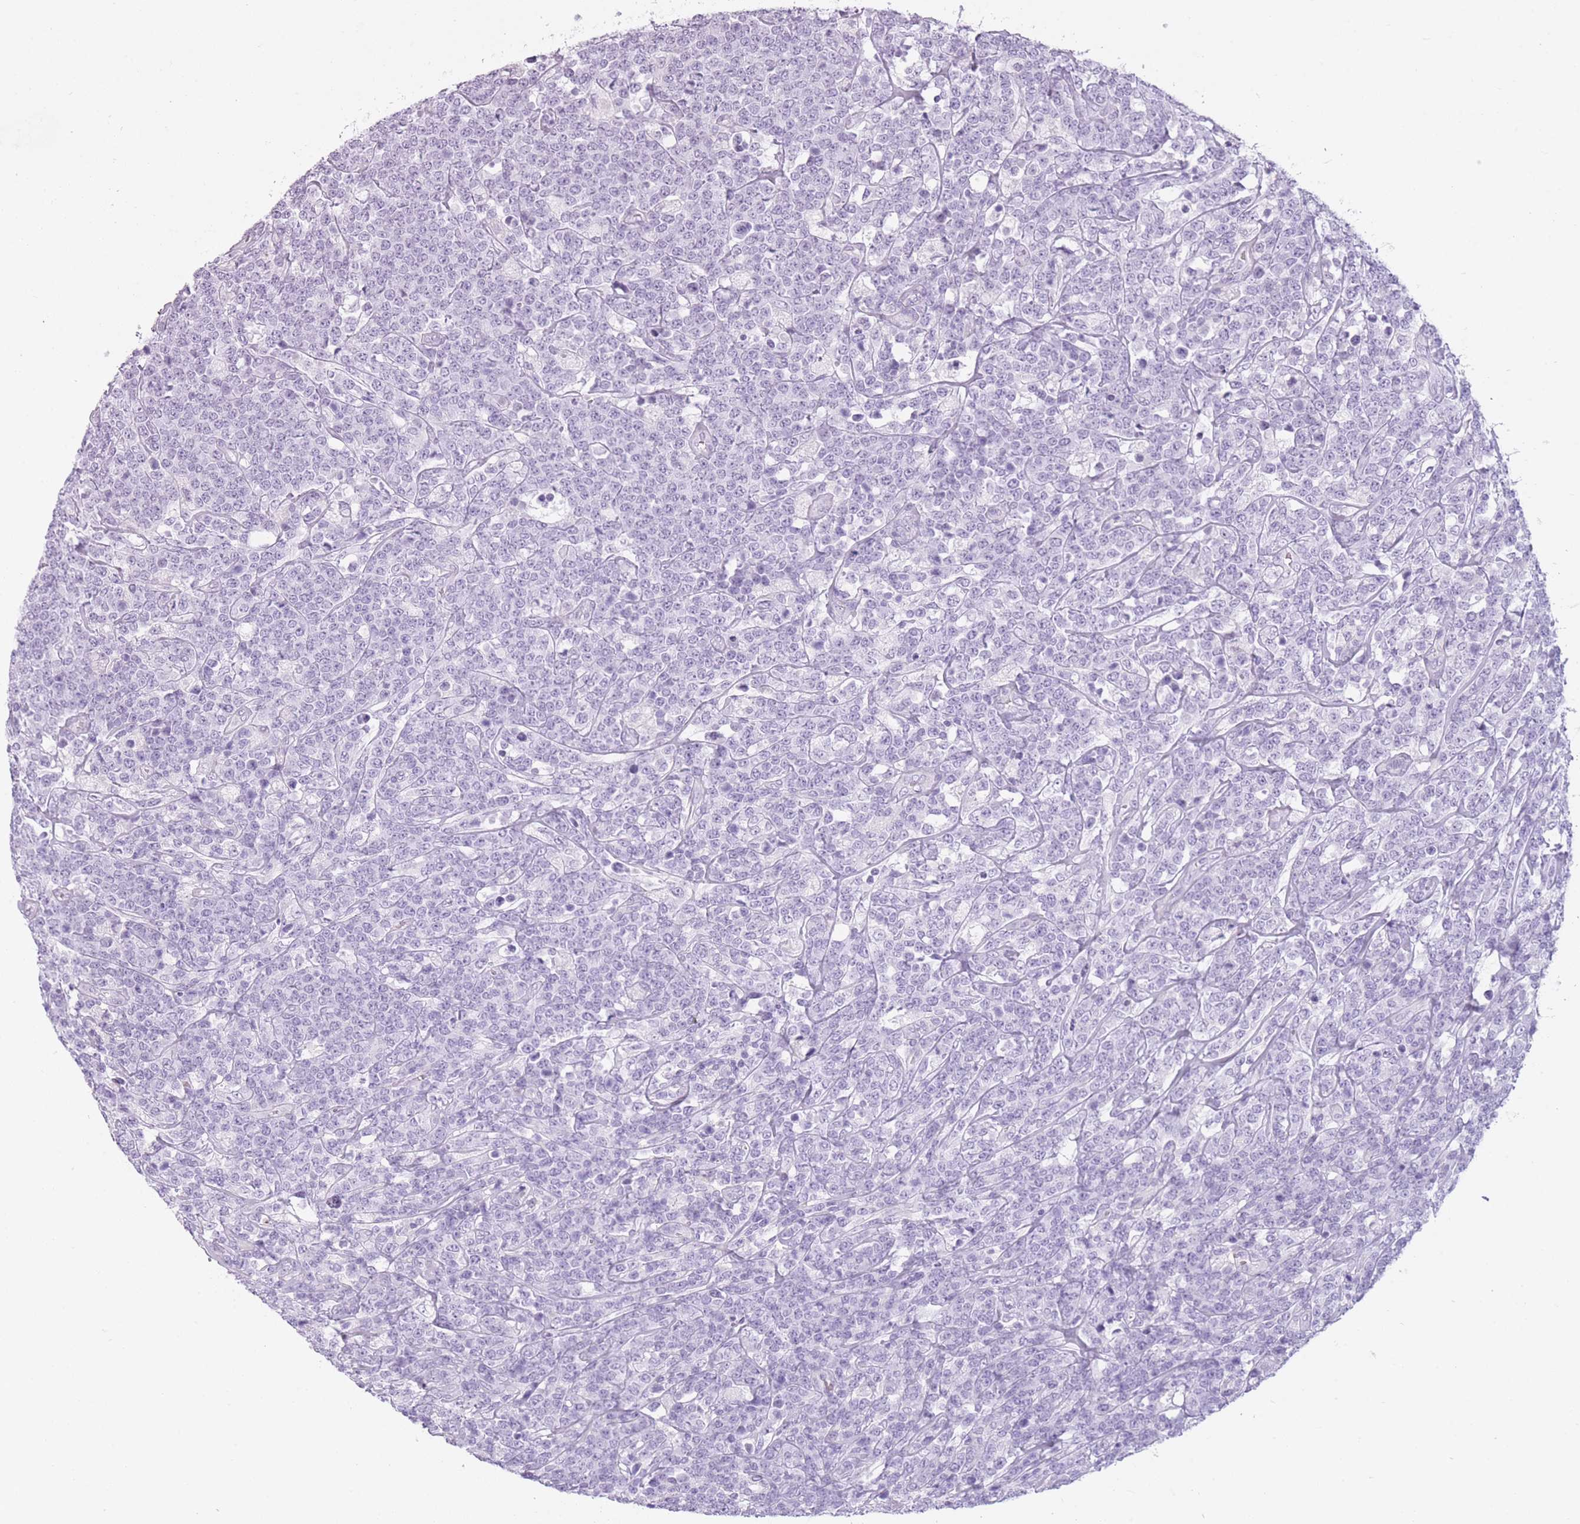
{"staining": {"intensity": "negative", "quantity": "none", "location": "none"}, "tissue": "lymphoma", "cell_type": "Tumor cells", "image_type": "cancer", "snomed": [{"axis": "morphology", "description": "Malignant lymphoma, non-Hodgkin's type, High grade"}, {"axis": "topography", "description": "Small intestine"}], "caption": "The image demonstrates no staining of tumor cells in lymphoma.", "gene": "GOLGA6D", "patient": {"sex": "male", "age": 8}}